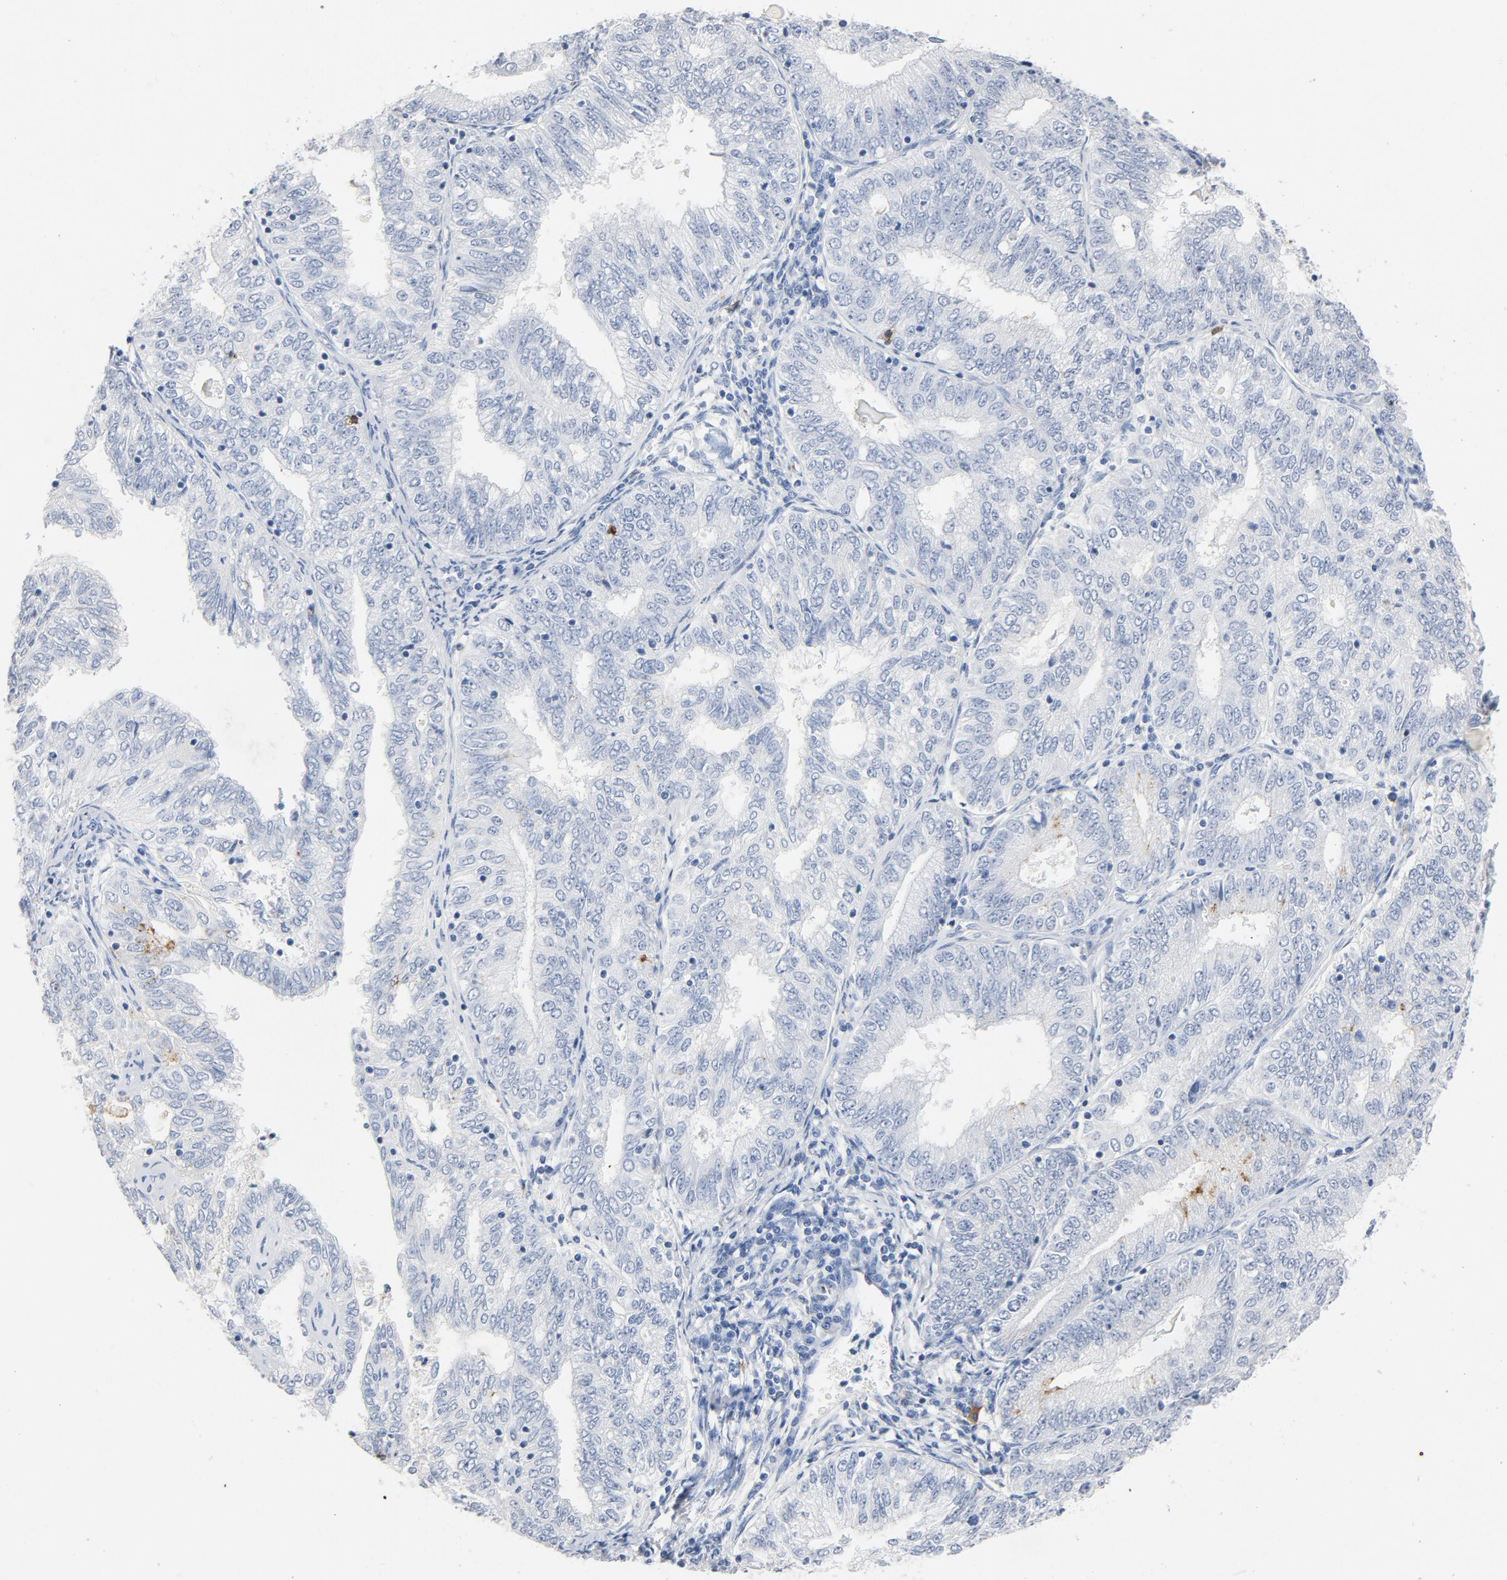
{"staining": {"intensity": "moderate", "quantity": "<25%", "location": "cytoplasmic/membranous"}, "tissue": "endometrial cancer", "cell_type": "Tumor cells", "image_type": "cancer", "snomed": [{"axis": "morphology", "description": "Adenocarcinoma, NOS"}, {"axis": "topography", "description": "Endometrium"}], "caption": "DAB (3,3'-diaminobenzidine) immunohistochemical staining of adenocarcinoma (endometrial) reveals moderate cytoplasmic/membranous protein positivity in about <25% of tumor cells. The staining was performed using DAB, with brown indicating positive protein expression. Nuclei are stained blue with hematoxylin.", "gene": "PTPRB", "patient": {"sex": "female", "age": 69}}